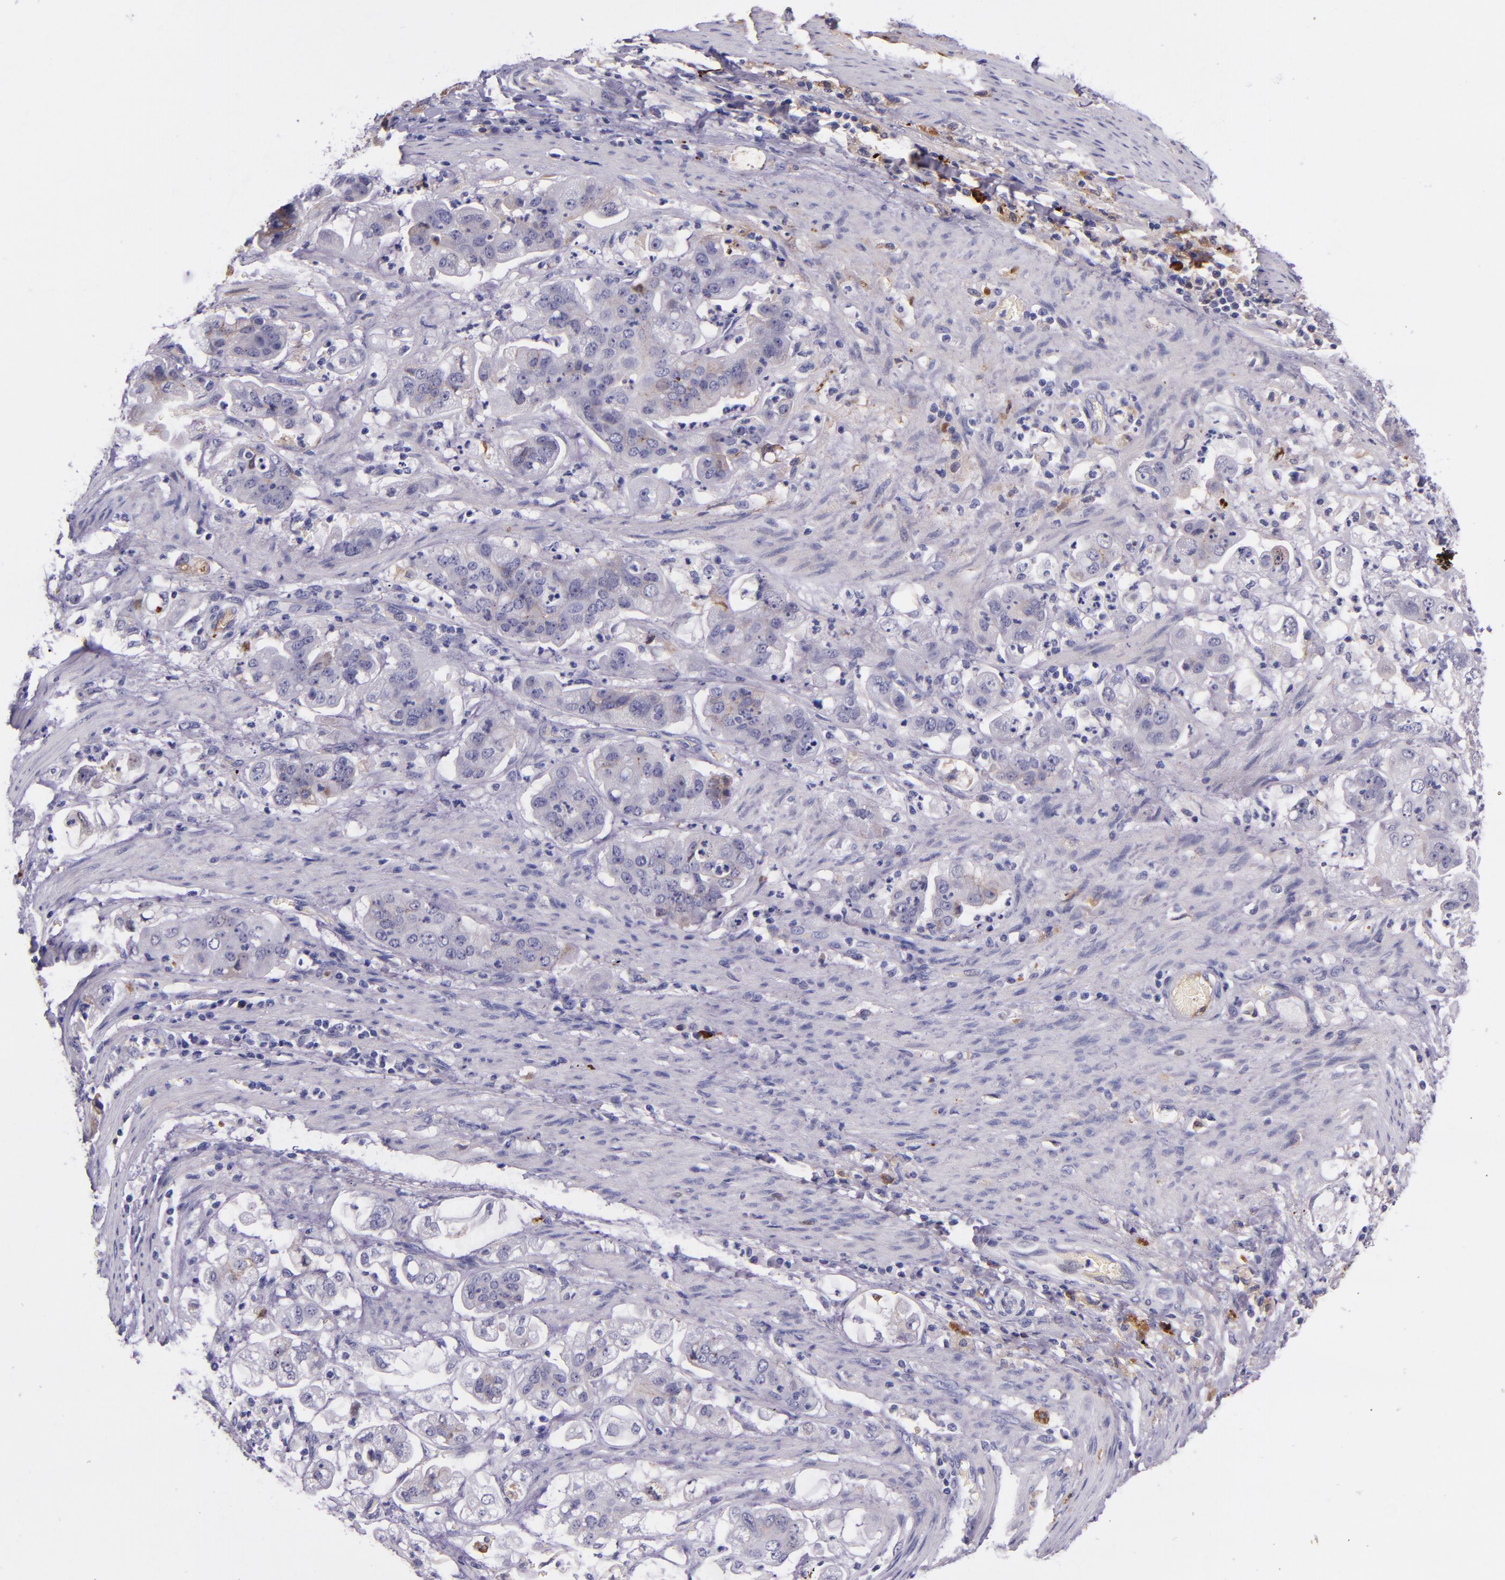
{"staining": {"intensity": "negative", "quantity": "none", "location": "none"}, "tissue": "stomach cancer", "cell_type": "Tumor cells", "image_type": "cancer", "snomed": [{"axis": "morphology", "description": "Adenocarcinoma, NOS"}, {"axis": "topography", "description": "Stomach"}], "caption": "Immunohistochemistry (IHC) of human stomach adenocarcinoma shows no expression in tumor cells. The staining is performed using DAB (3,3'-diaminobenzidine) brown chromogen with nuclei counter-stained in using hematoxylin.", "gene": "KNG1", "patient": {"sex": "male", "age": 62}}